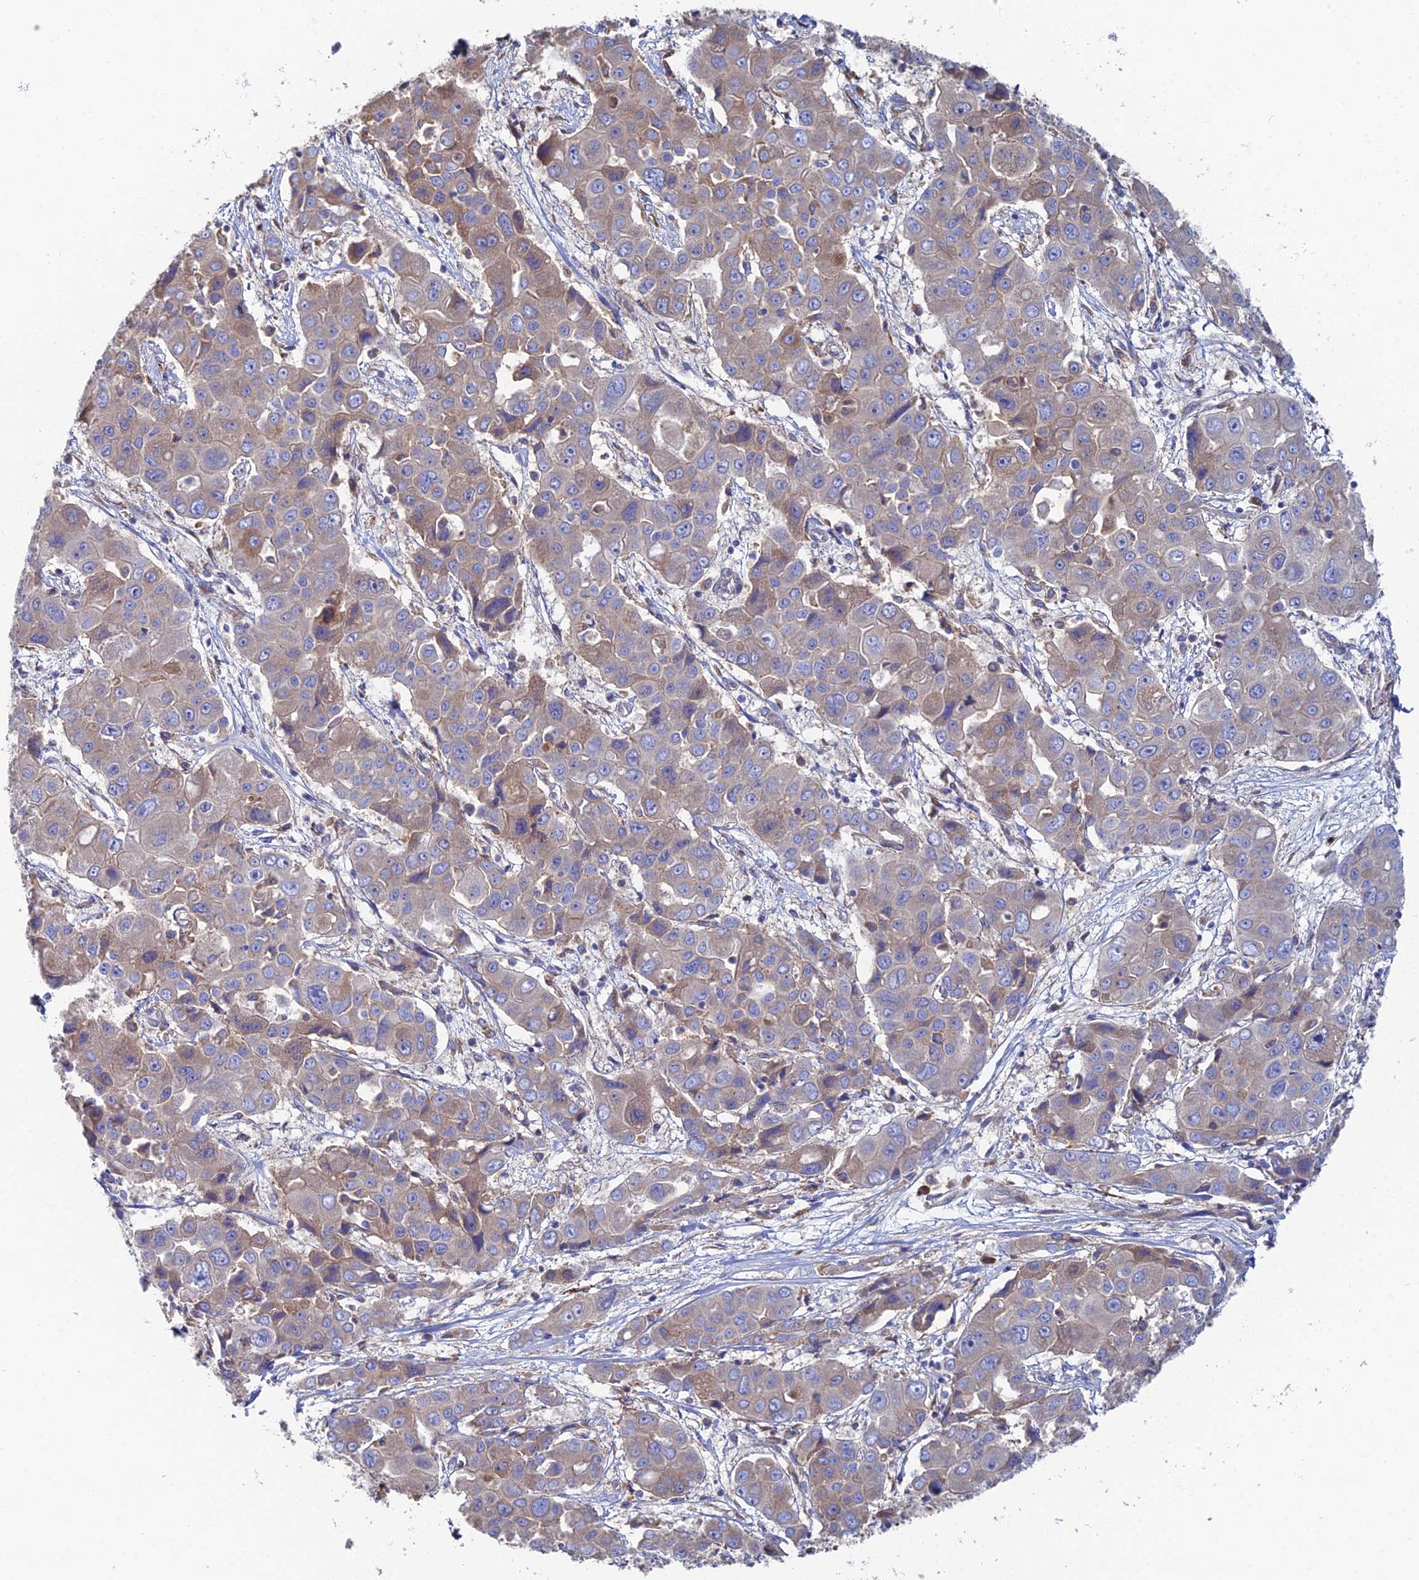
{"staining": {"intensity": "weak", "quantity": "<25%", "location": "cytoplasmic/membranous"}, "tissue": "liver cancer", "cell_type": "Tumor cells", "image_type": "cancer", "snomed": [{"axis": "morphology", "description": "Cholangiocarcinoma"}, {"axis": "topography", "description": "Liver"}], "caption": "Photomicrograph shows no significant protein staining in tumor cells of liver cancer. (DAB (3,3'-diaminobenzidine) immunohistochemistry (IHC) with hematoxylin counter stain).", "gene": "CLCN3", "patient": {"sex": "male", "age": 67}}